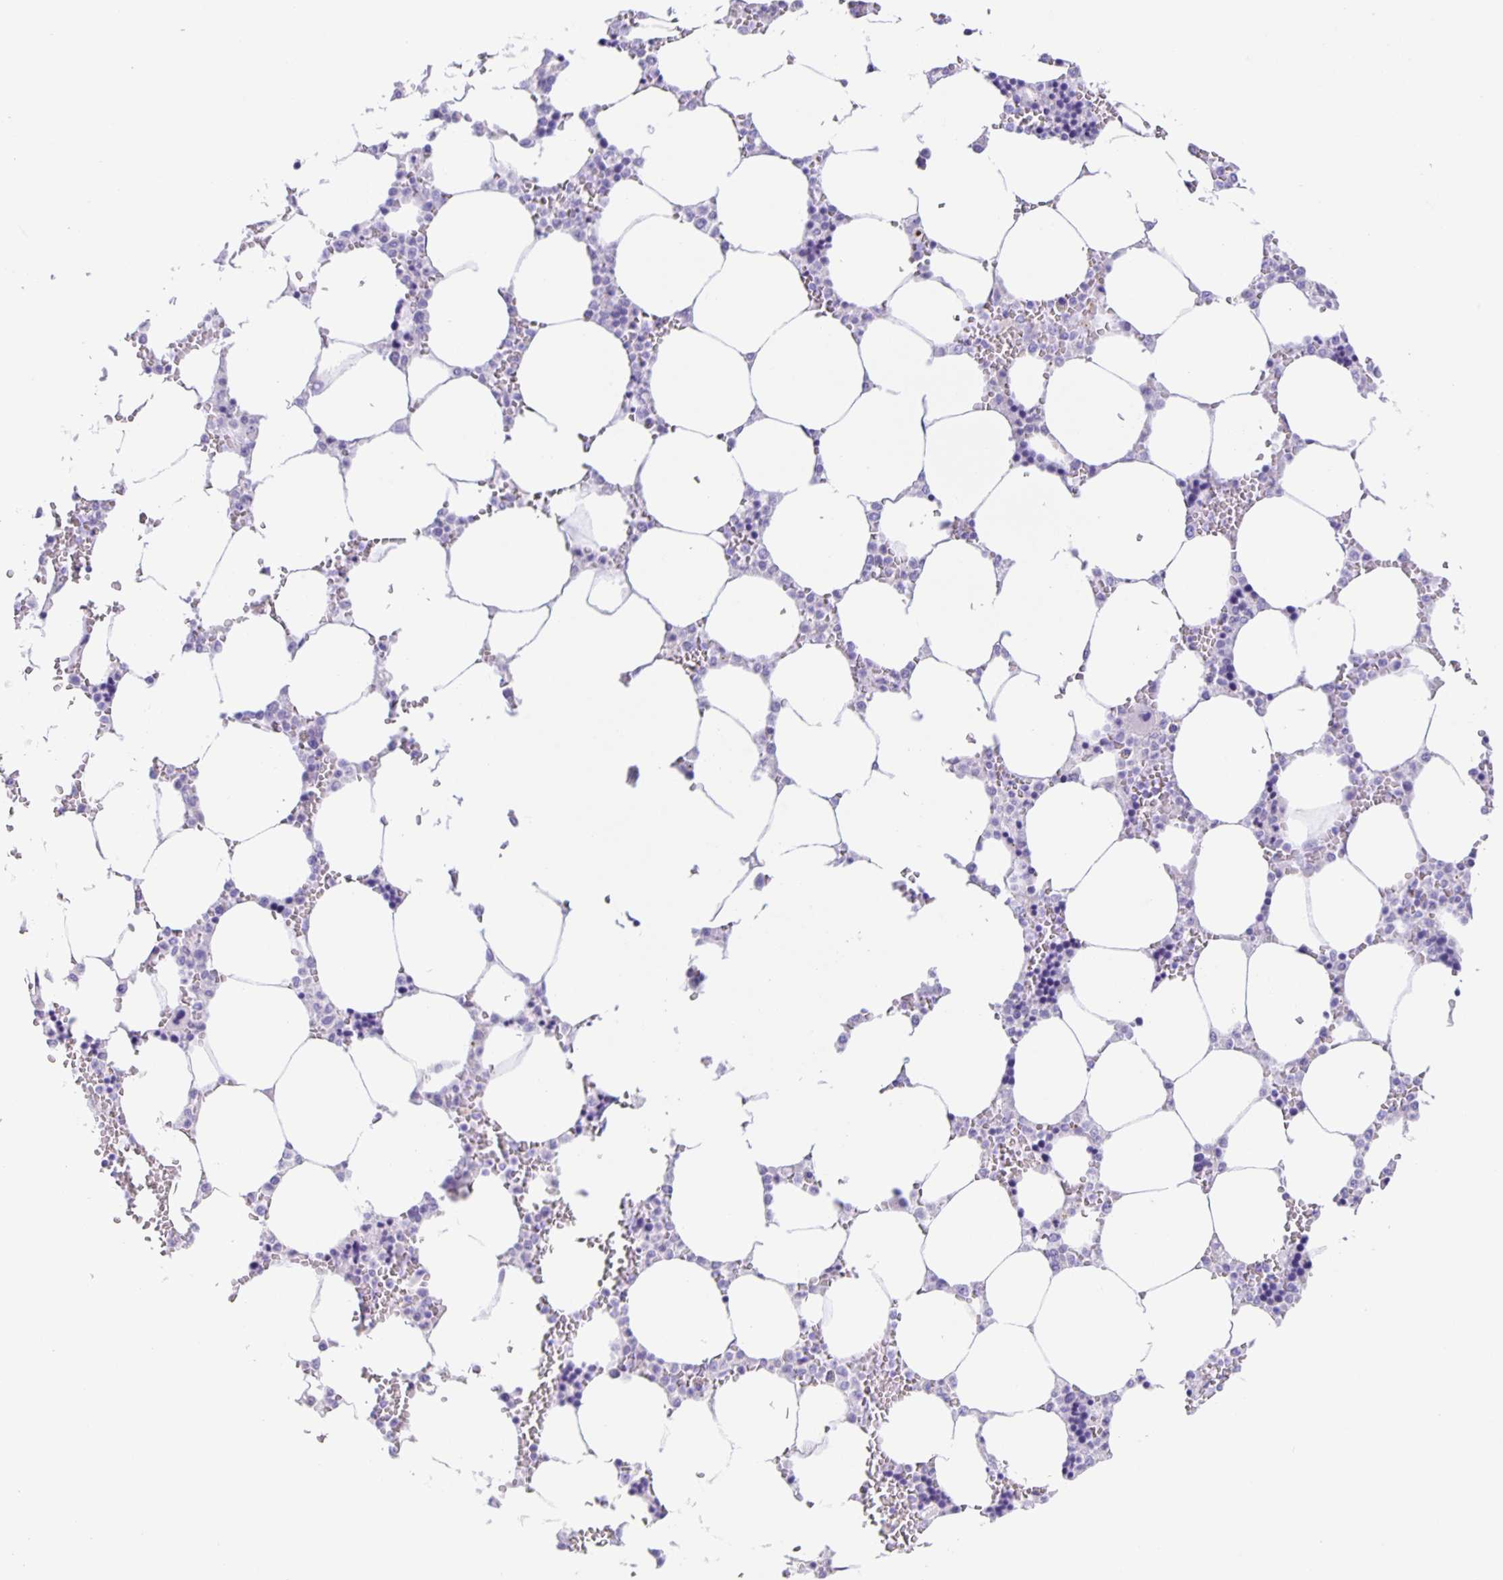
{"staining": {"intensity": "negative", "quantity": "none", "location": "none"}, "tissue": "bone marrow", "cell_type": "Hematopoietic cells", "image_type": "normal", "snomed": [{"axis": "morphology", "description": "Normal tissue, NOS"}, {"axis": "topography", "description": "Bone marrow"}], "caption": "IHC image of unremarkable bone marrow stained for a protein (brown), which demonstrates no positivity in hematopoietic cells. (Stains: DAB immunohistochemistry (IHC) with hematoxylin counter stain, Microscopy: brightfield microscopy at high magnification).", "gene": "GUCA2A", "patient": {"sex": "male", "age": 64}}